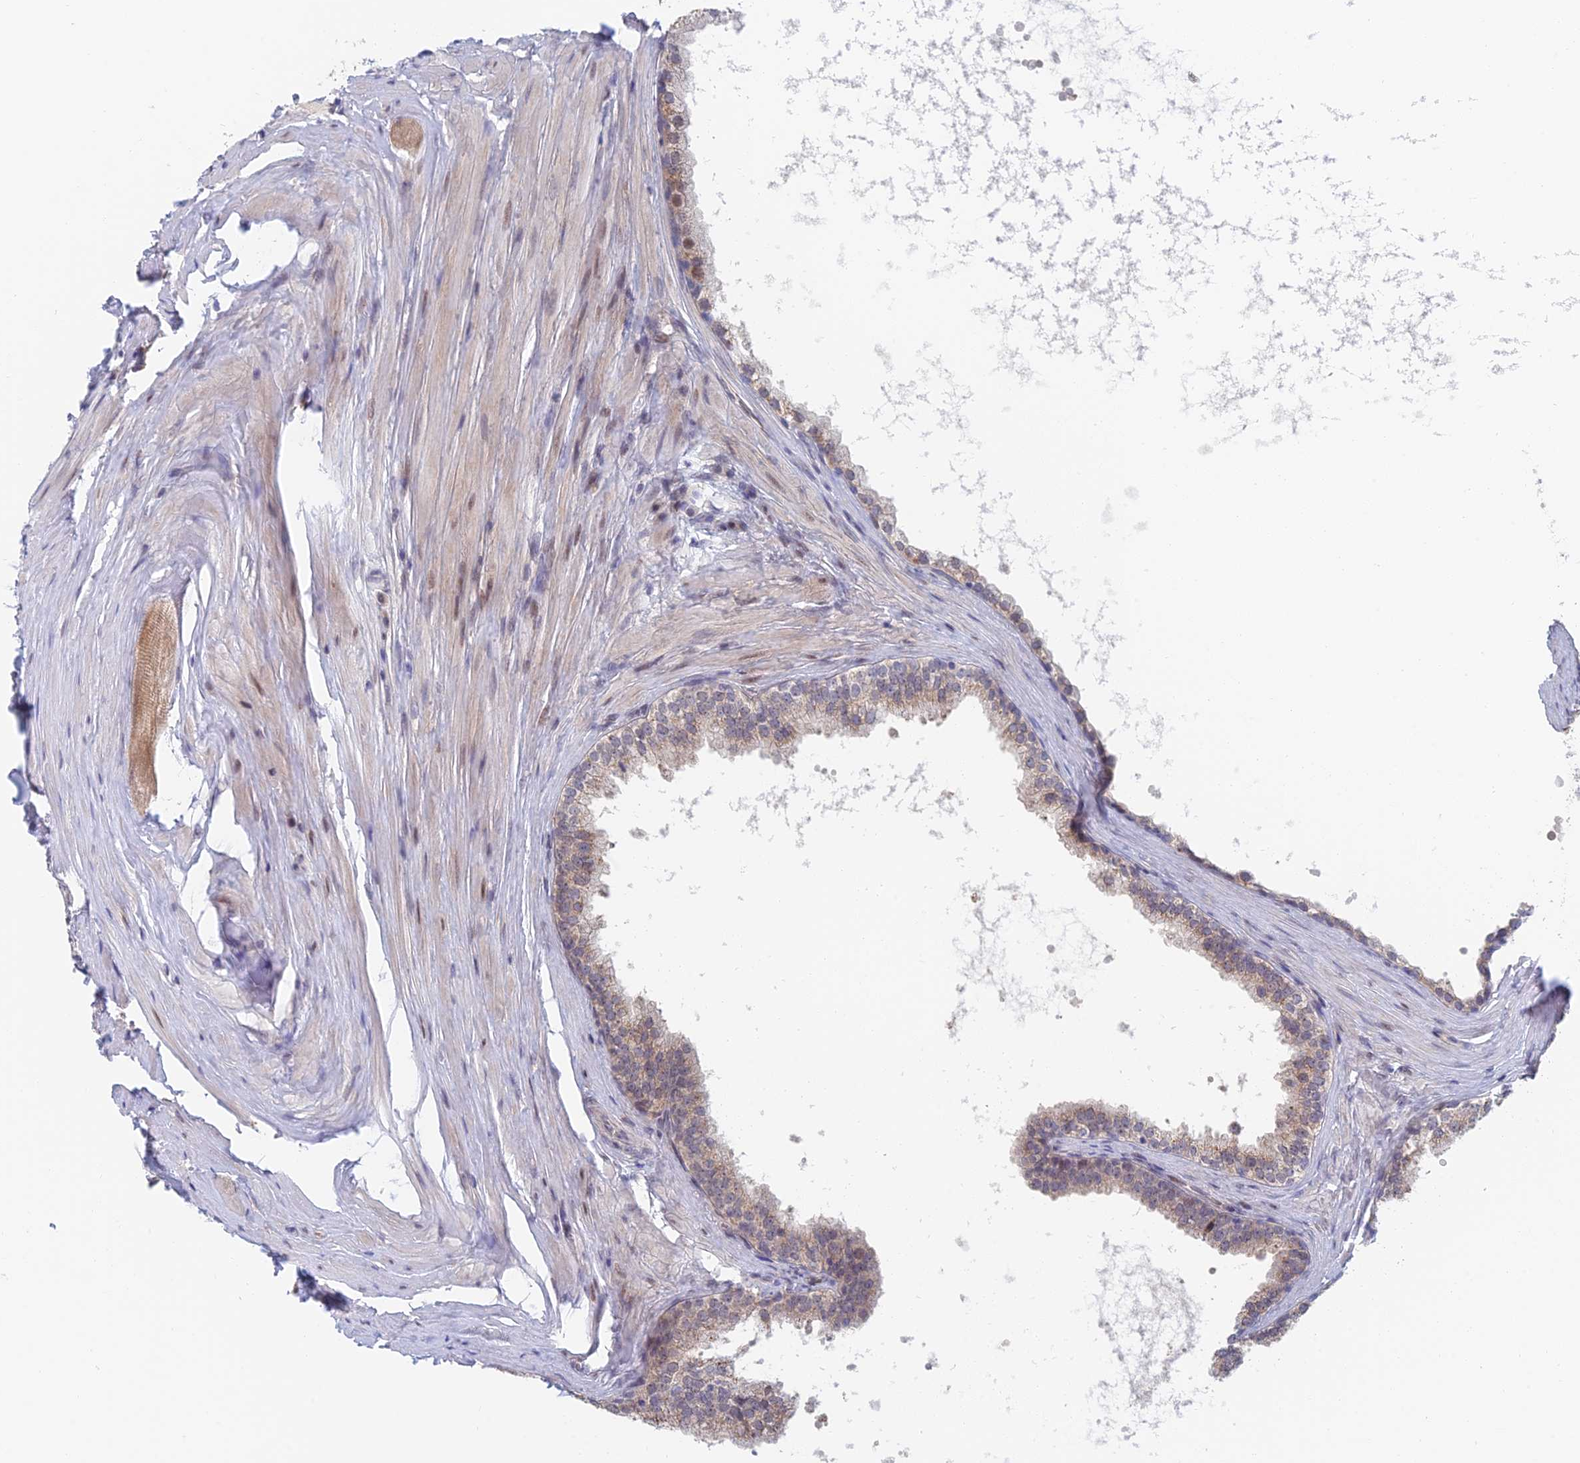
{"staining": {"intensity": "weak", "quantity": ">75%", "location": "cytoplasmic/membranous,nuclear"}, "tissue": "prostate", "cell_type": "Glandular cells", "image_type": "normal", "snomed": [{"axis": "morphology", "description": "Normal tissue, NOS"}, {"axis": "topography", "description": "Prostate"}], "caption": "Brown immunohistochemical staining in benign prostate displays weak cytoplasmic/membranous,nuclear expression in about >75% of glandular cells.", "gene": "ZUP1", "patient": {"sex": "male", "age": 60}}